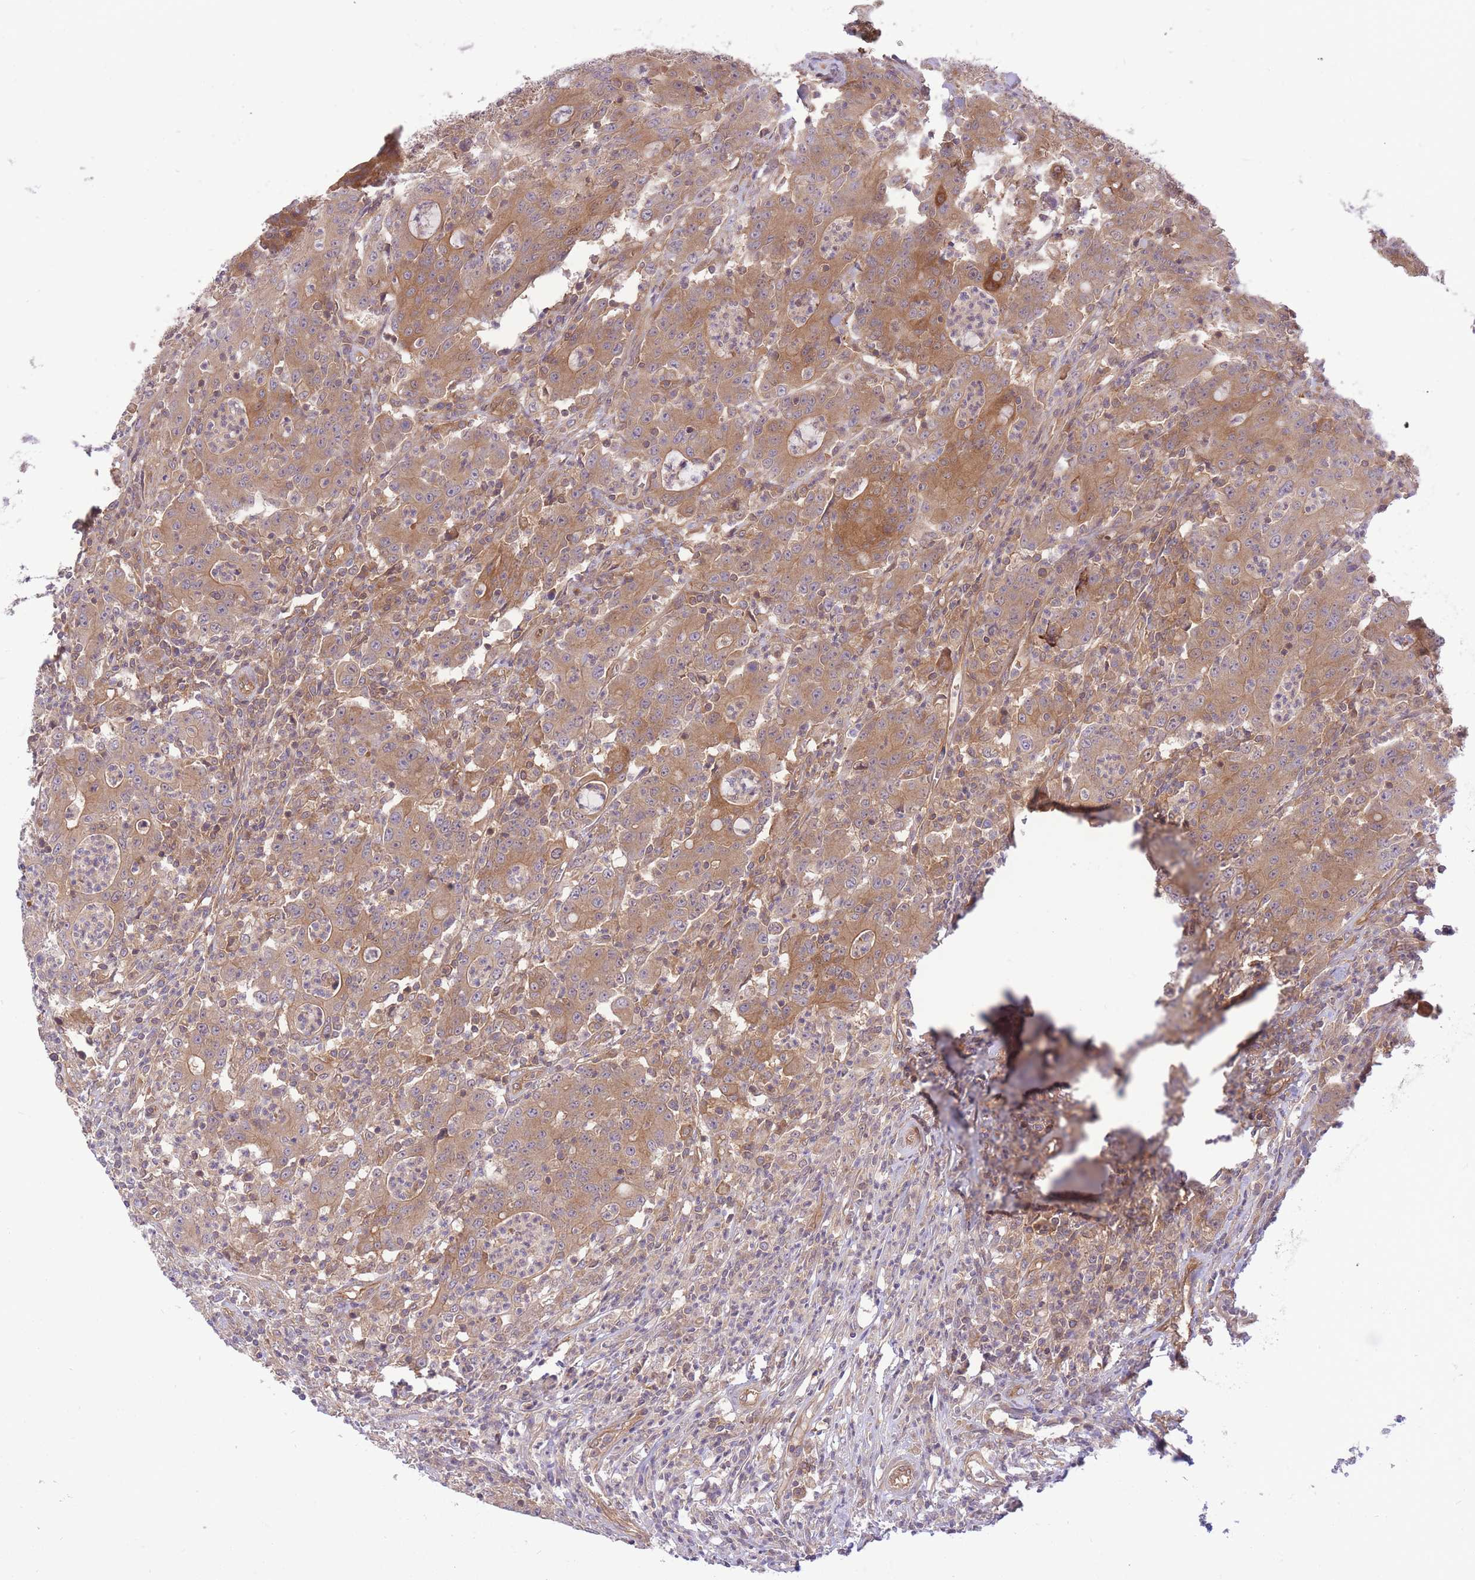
{"staining": {"intensity": "moderate", "quantity": ">75%", "location": "cytoplasmic/membranous"}, "tissue": "colorectal cancer", "cell_type": "Tumor cells", "image_type": "cancer", "snomed": [{"axis": "morphology", "description": "Adenocarcinoma, NOS"}, {"axis": "topography", "description": "Colon"}], "caption": "The image displays immunohistochemical staining of adenocarcinoma (colorectal). There is moderate cytoplasmic/membranous positivity is identified in approximately >75% of tumor cells. The protein is shown in brown color, while the nuclei are stained blue.", "gene": "PREP", "patient": {"sex": "male", "age": 83}}